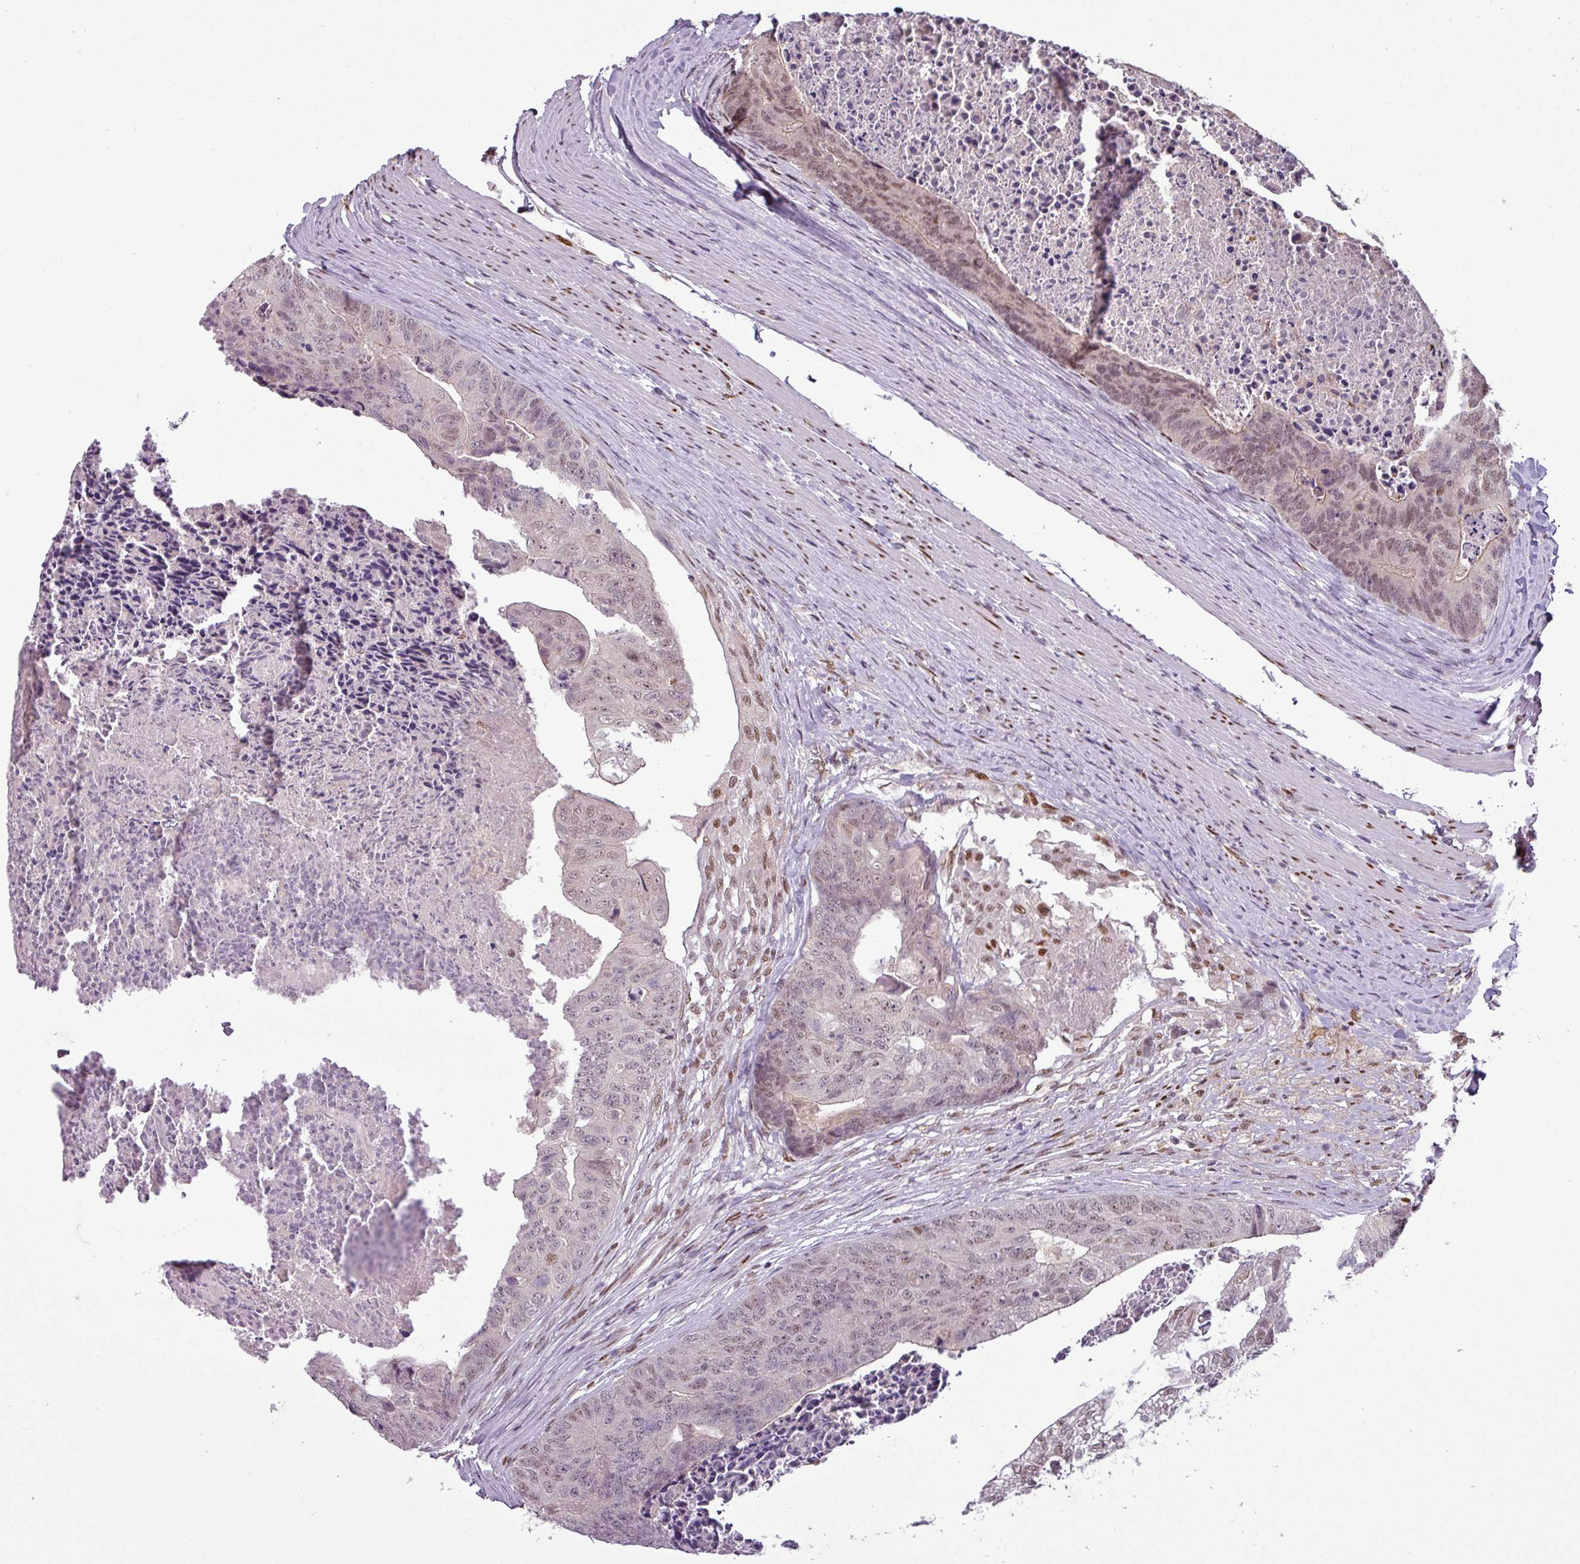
{"staining": {"intensity": "moderate", "quantity": "25%-75%", "location": "nuclear"}, "tissue": "colorectal cancer", "cell_type": "Tumor cells", "image_type": "cancer", "snomed": [{"axis": "morphology", "description": "Adenocarcinoma, NOS"}, {"axis": "topography", "description": "Colon"}], "caption": "Protein expression analysis of human colorectal adenocarcinoma reveals moderate nuclear expression in about 25%-75% of tumor cells. (DAB IHC, brown staining for protein, blue staining for nuclei).", "gene": "IRF2BPL", "patient": {"sex": "female", "age": 67}}